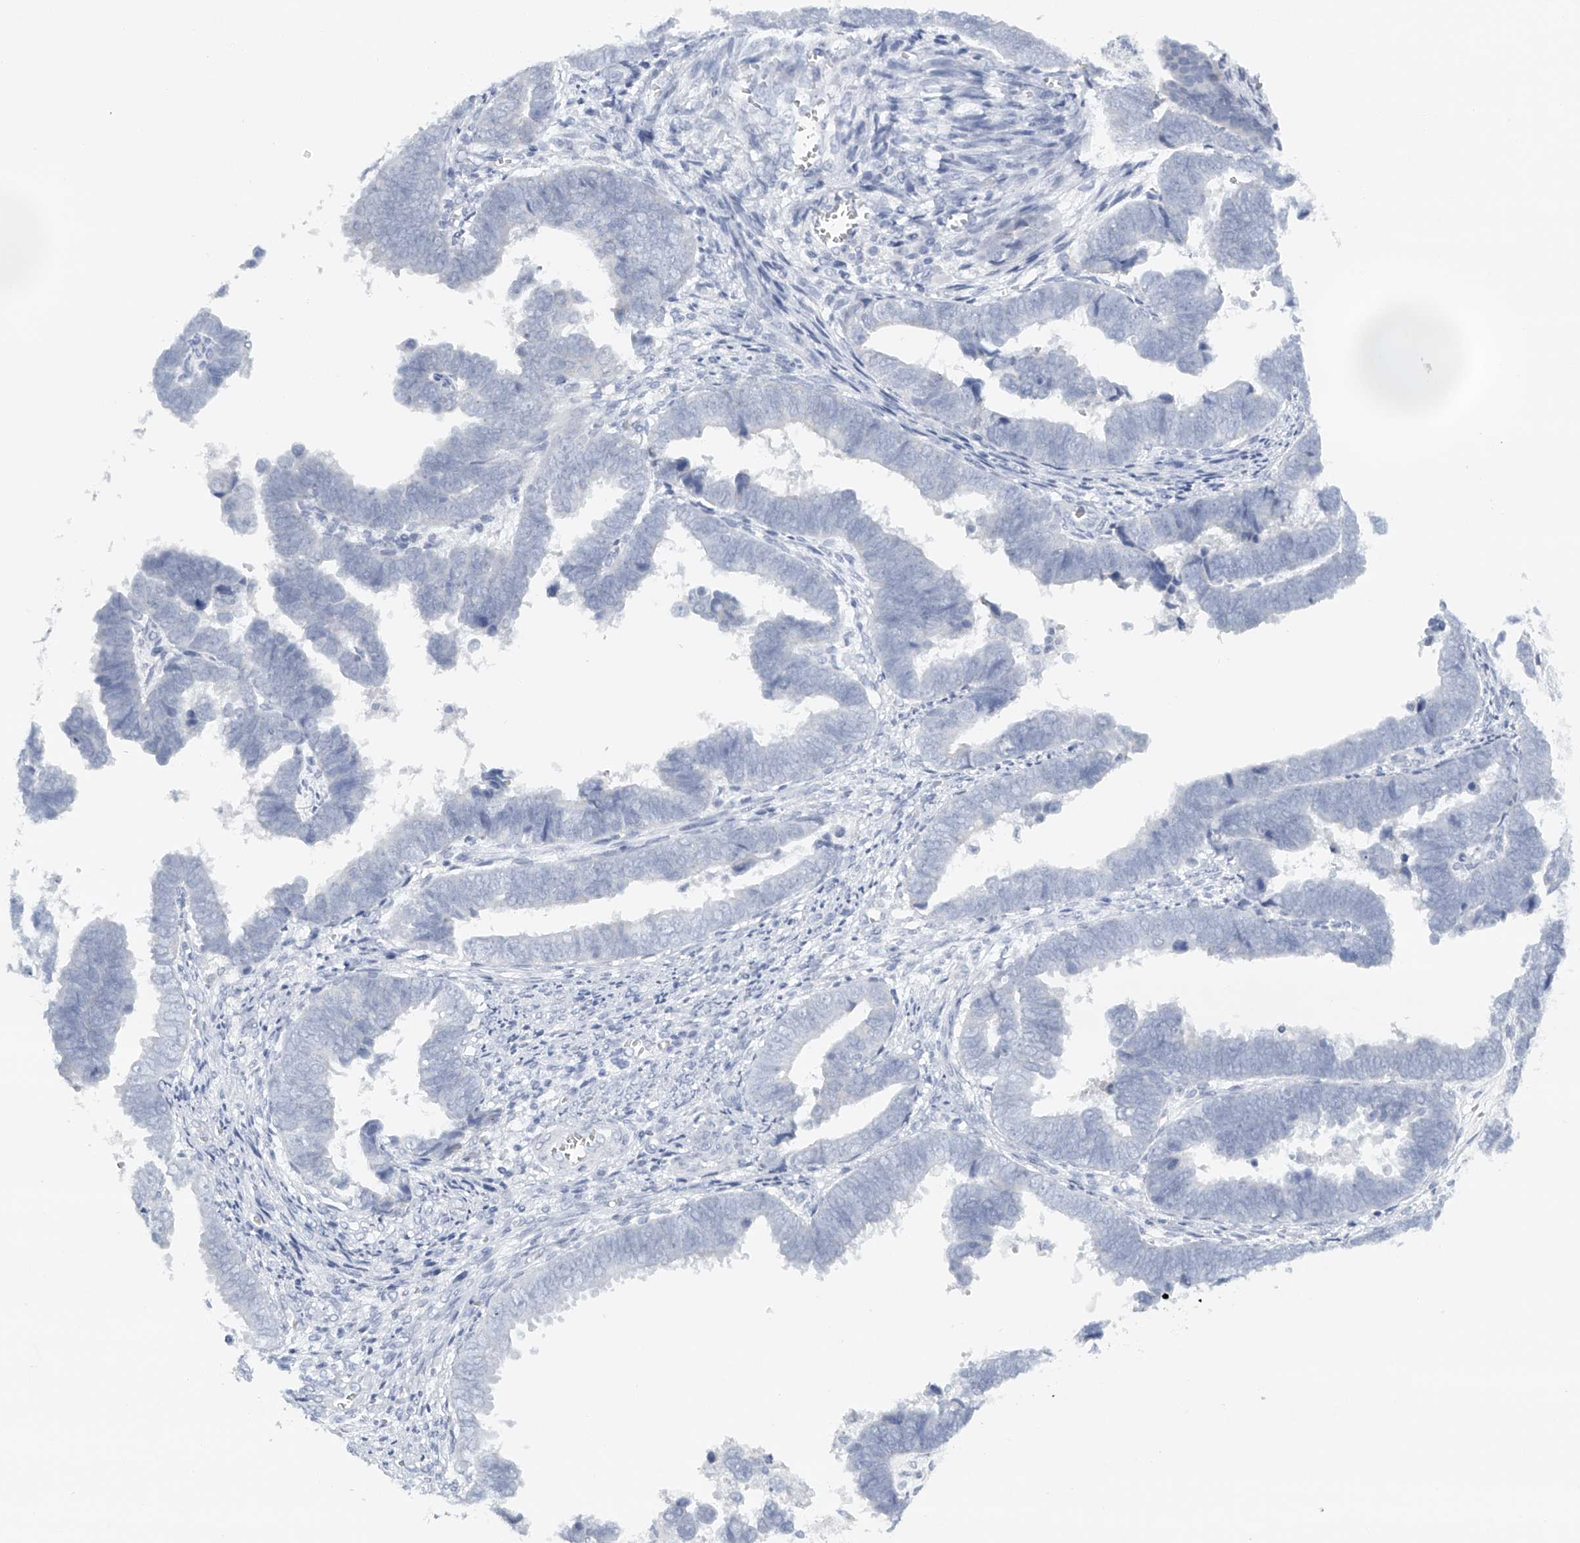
{"staining": {"intensity": "negative", "quantity": "none", "location": "none"}, "tissue": "endometrial cancer", "cell_type": "Tumor cells", "image_type": "cancer", "snomed": [{"axis": "morphology", "description": "Adenocarcinoma, NOS"}, {"axis": "topography", "description": "Endometrium"}], "caption": "This image is of adenocarcinoma (endometrial) stained with IHC to label a protein in brown with the nuclei are counter-stained blue. There is no expression in tumor cells.", "gene": "FAT2", "patient": {"sex": "female", "age": 75}}